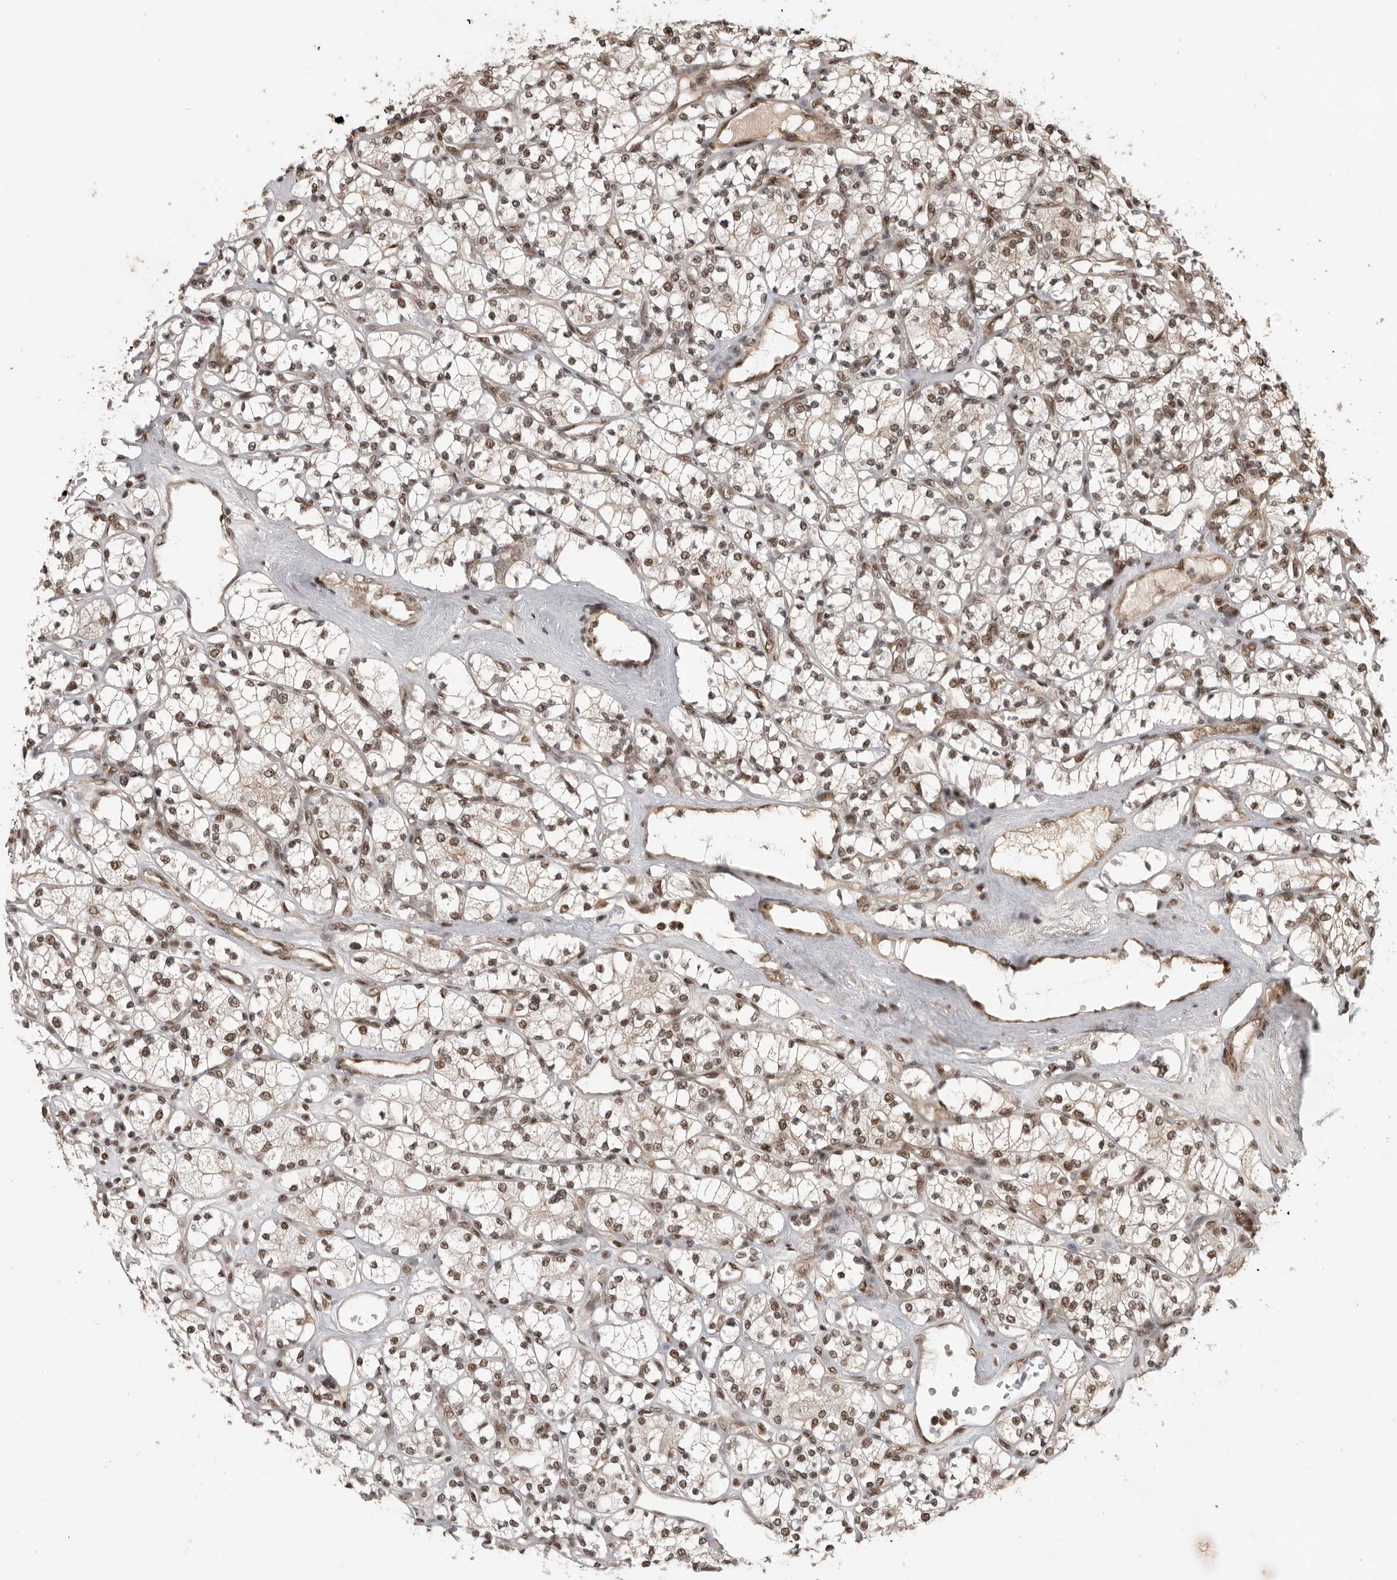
{"staining": {"intensity": "moderate", "quantity": ">75%", "location": "nuclear"}, "tissue": "renal cancer", "cell_type": "Tumor cells", "image_type": "cancer", "snomed": [{"axis": "morphology", "description": "Adenocarcinoma, NOS"}, {"axis": "topography", "description": "Kidney"}], "caption": "Tumor cells exhibit medium levels of moderate nuclear staining in about >75% of cells in human renal cancer (adenocarcinoma).", "gene": "CBLL1", "patient": {"sex": "male", "age": 77}}